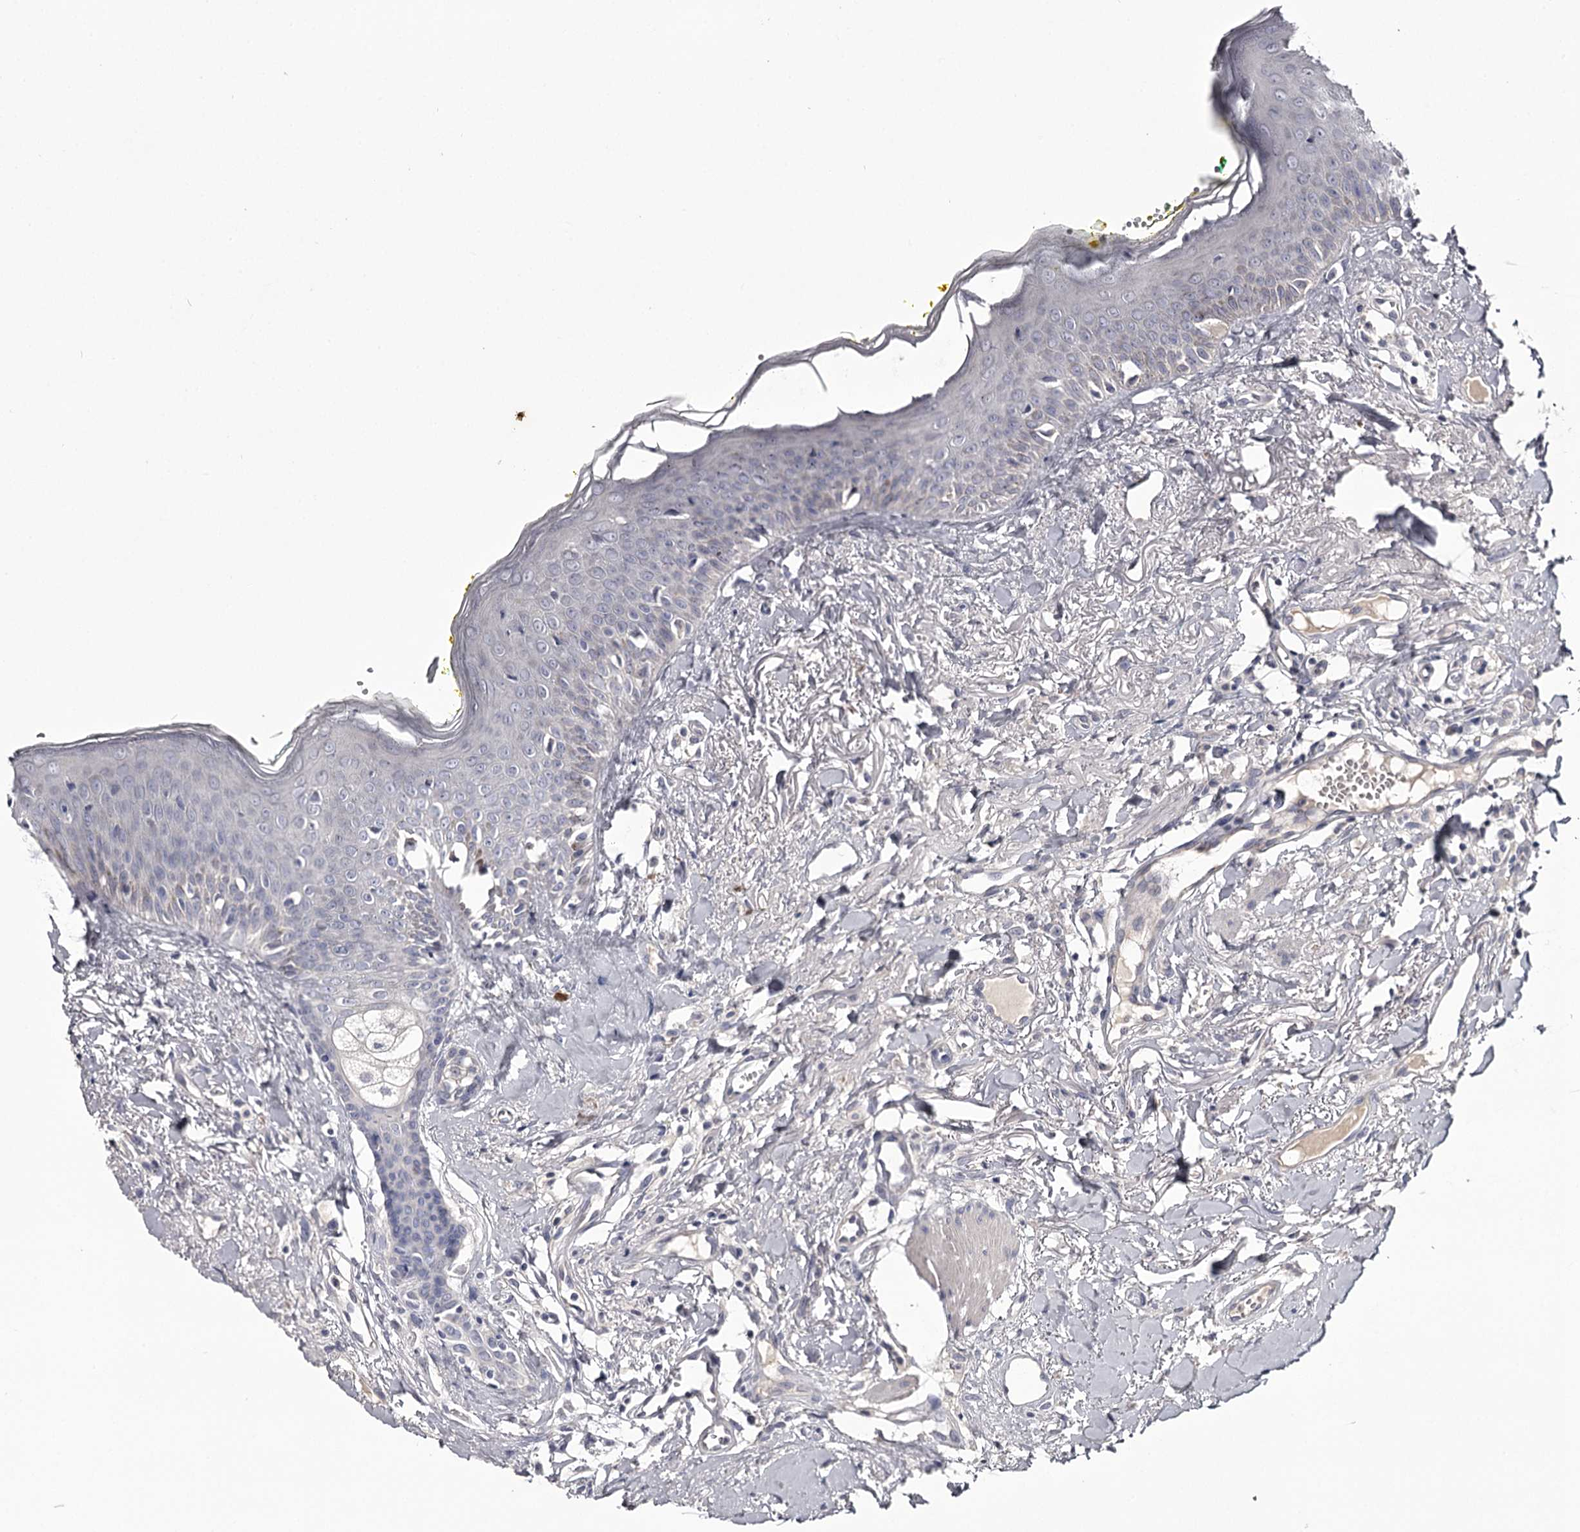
{"staining": {"intensity": "negative", "quantity": "none", "location": "none"}, "tissue": "oral mucosa", "cell_type": "Squamous epithelial cells", "image_type": "normal", "snomed": [{"axis": "morphology", "description": "Normal tissue, NOS"}, {"axis": "topography", "description": "Oral tissue"}], "caption": "Squamous epithelial cells show no significant protein positivity in unremarkable oral mucosa. (Stains: DAB IHC with hematoxylin counter stain, Microscopy: brightfield microscopy at high magnification).", "gene": "PRM2", "patient": {"sex": "female", "age": 70}}